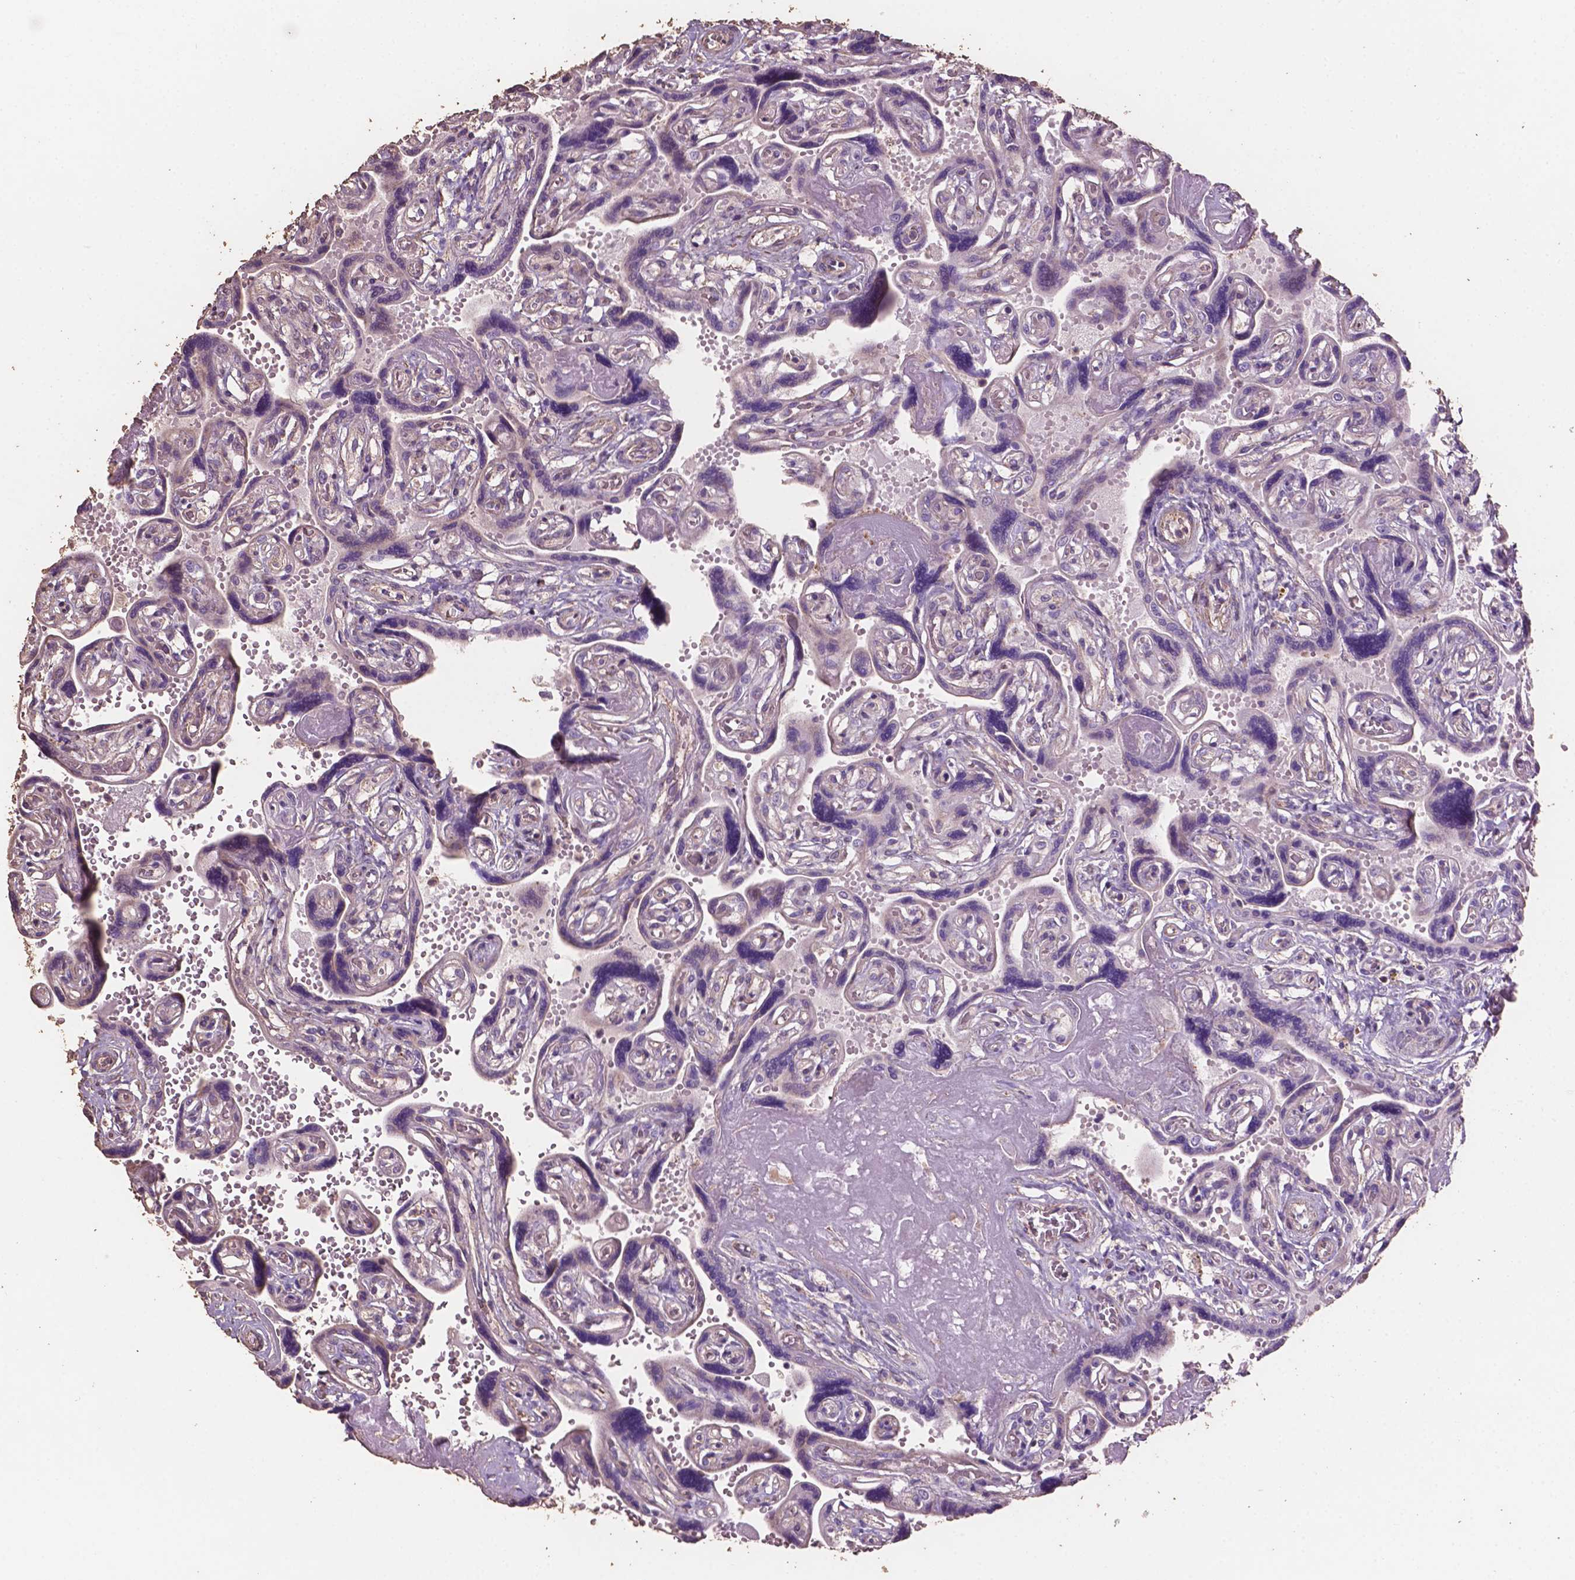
{"staining": {"intensity": "negative", "quantity": "none", "location": "none"}, "tissue": "placenta", "cell_type": "Decidual cells", "image_type": "normal", "snomed": [{"axis": "morphology", "description": "Normal tissue, NOS"}, {"axis": "topography", "description": "Placenta"}], "caption": "The immunohistochemistry (IHC) micrograph has no significant staining in decidual cells of placenta.", "gene": "COMMD4", "patient": {"sex": "female", "age": 32}}